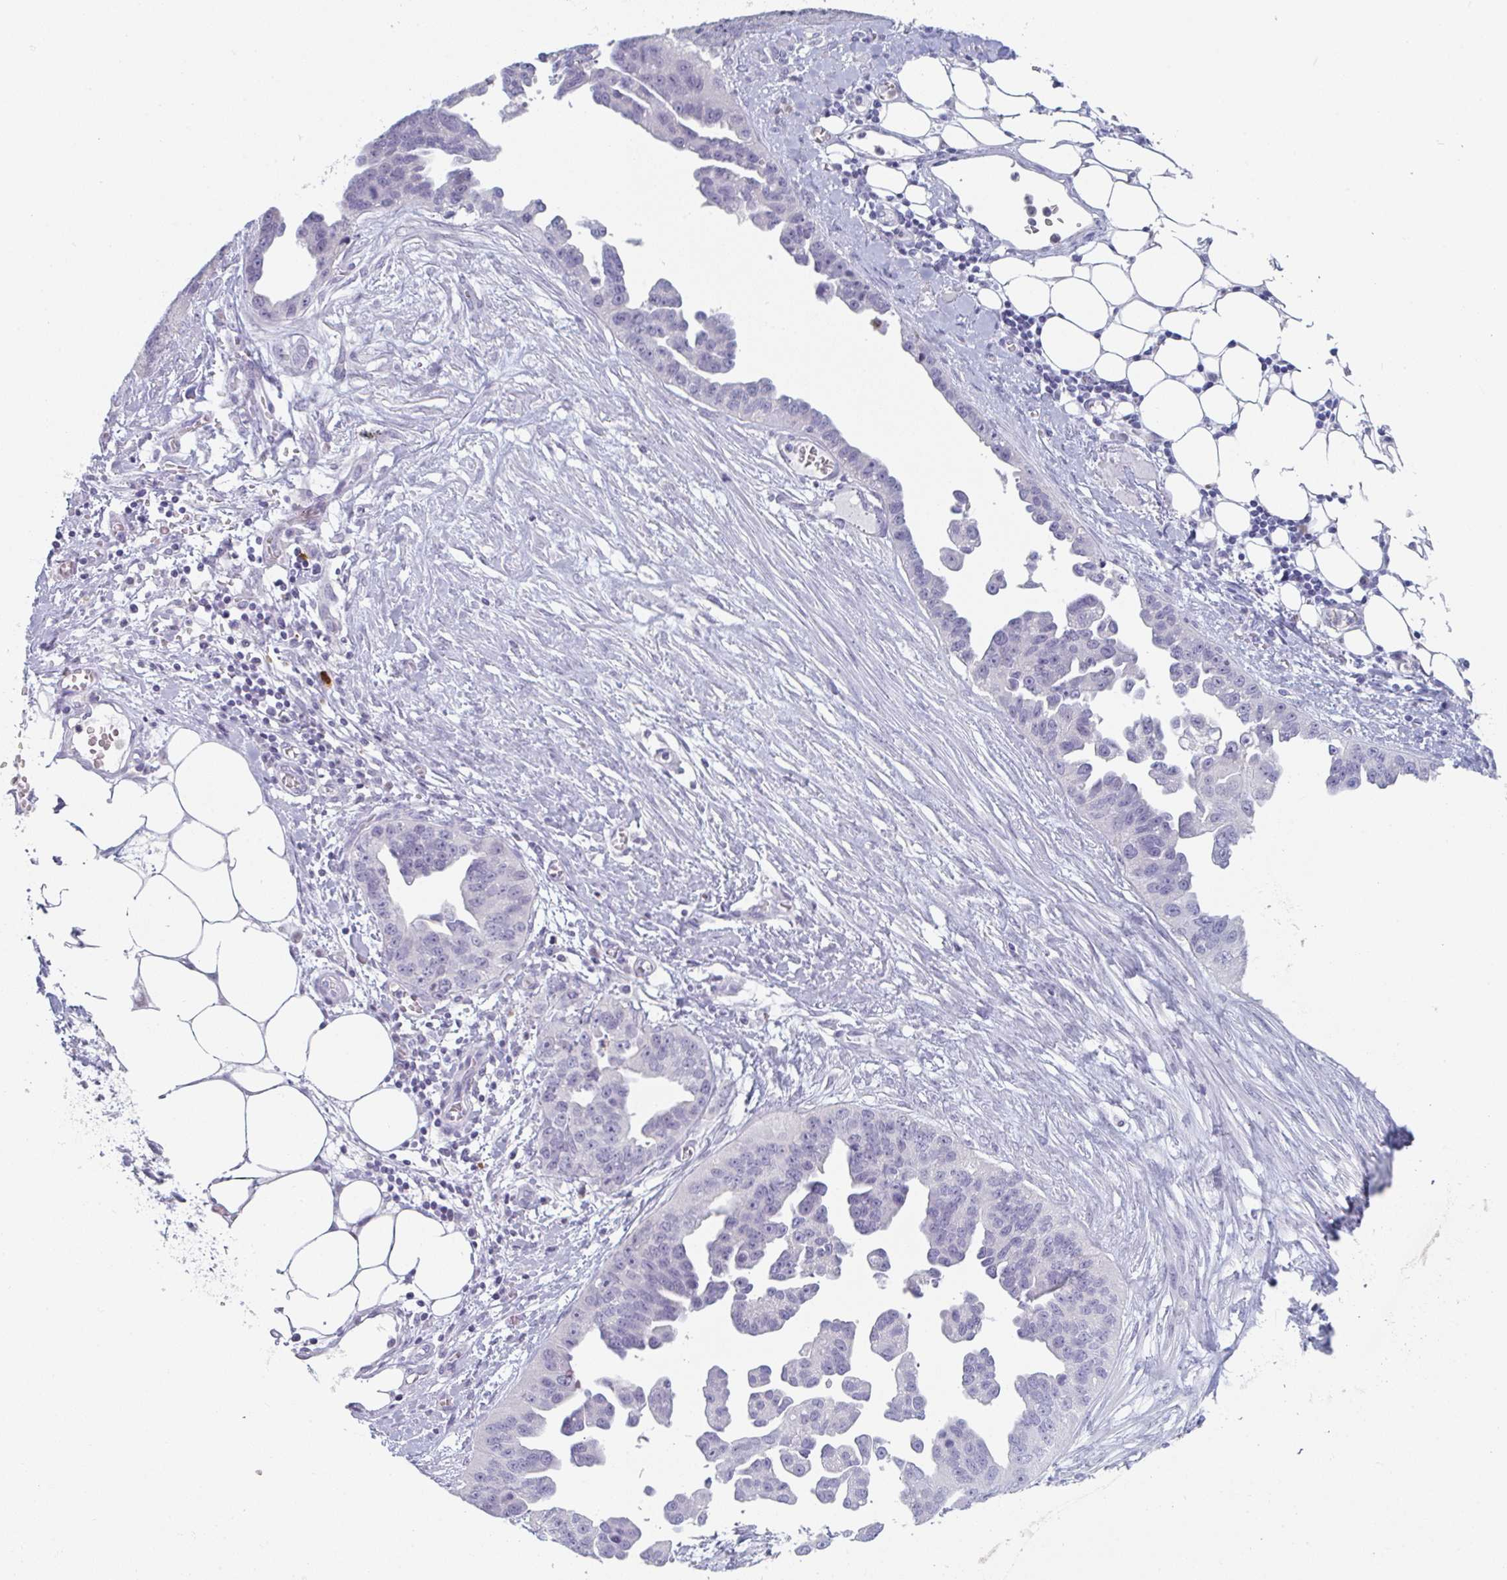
{"staining": {"intensity": "negative", "quantity": "none", "location": "none"}, "tissue": "ovarian cancer", "cell_type": "Tumor cells", "image_type": "cancer", "snomed": [{"axis": "morphology", "description": "Cystadenocarcinoma, serous, NOS"}, {"axis": "topography", "description": "Ovary"}], "caption": "The histopathology image shows no significant expression in tumor cells of serous cystadenocarcinoma (ovarian). (Stains: DAB (3,3'-diaminobenzidine) IHC with hematoxylin counter stain, Microscopy: brightfield microscopy at high magnification).", "gene": "RUBCN", "patient": {"sex": "female", "age": 75}}